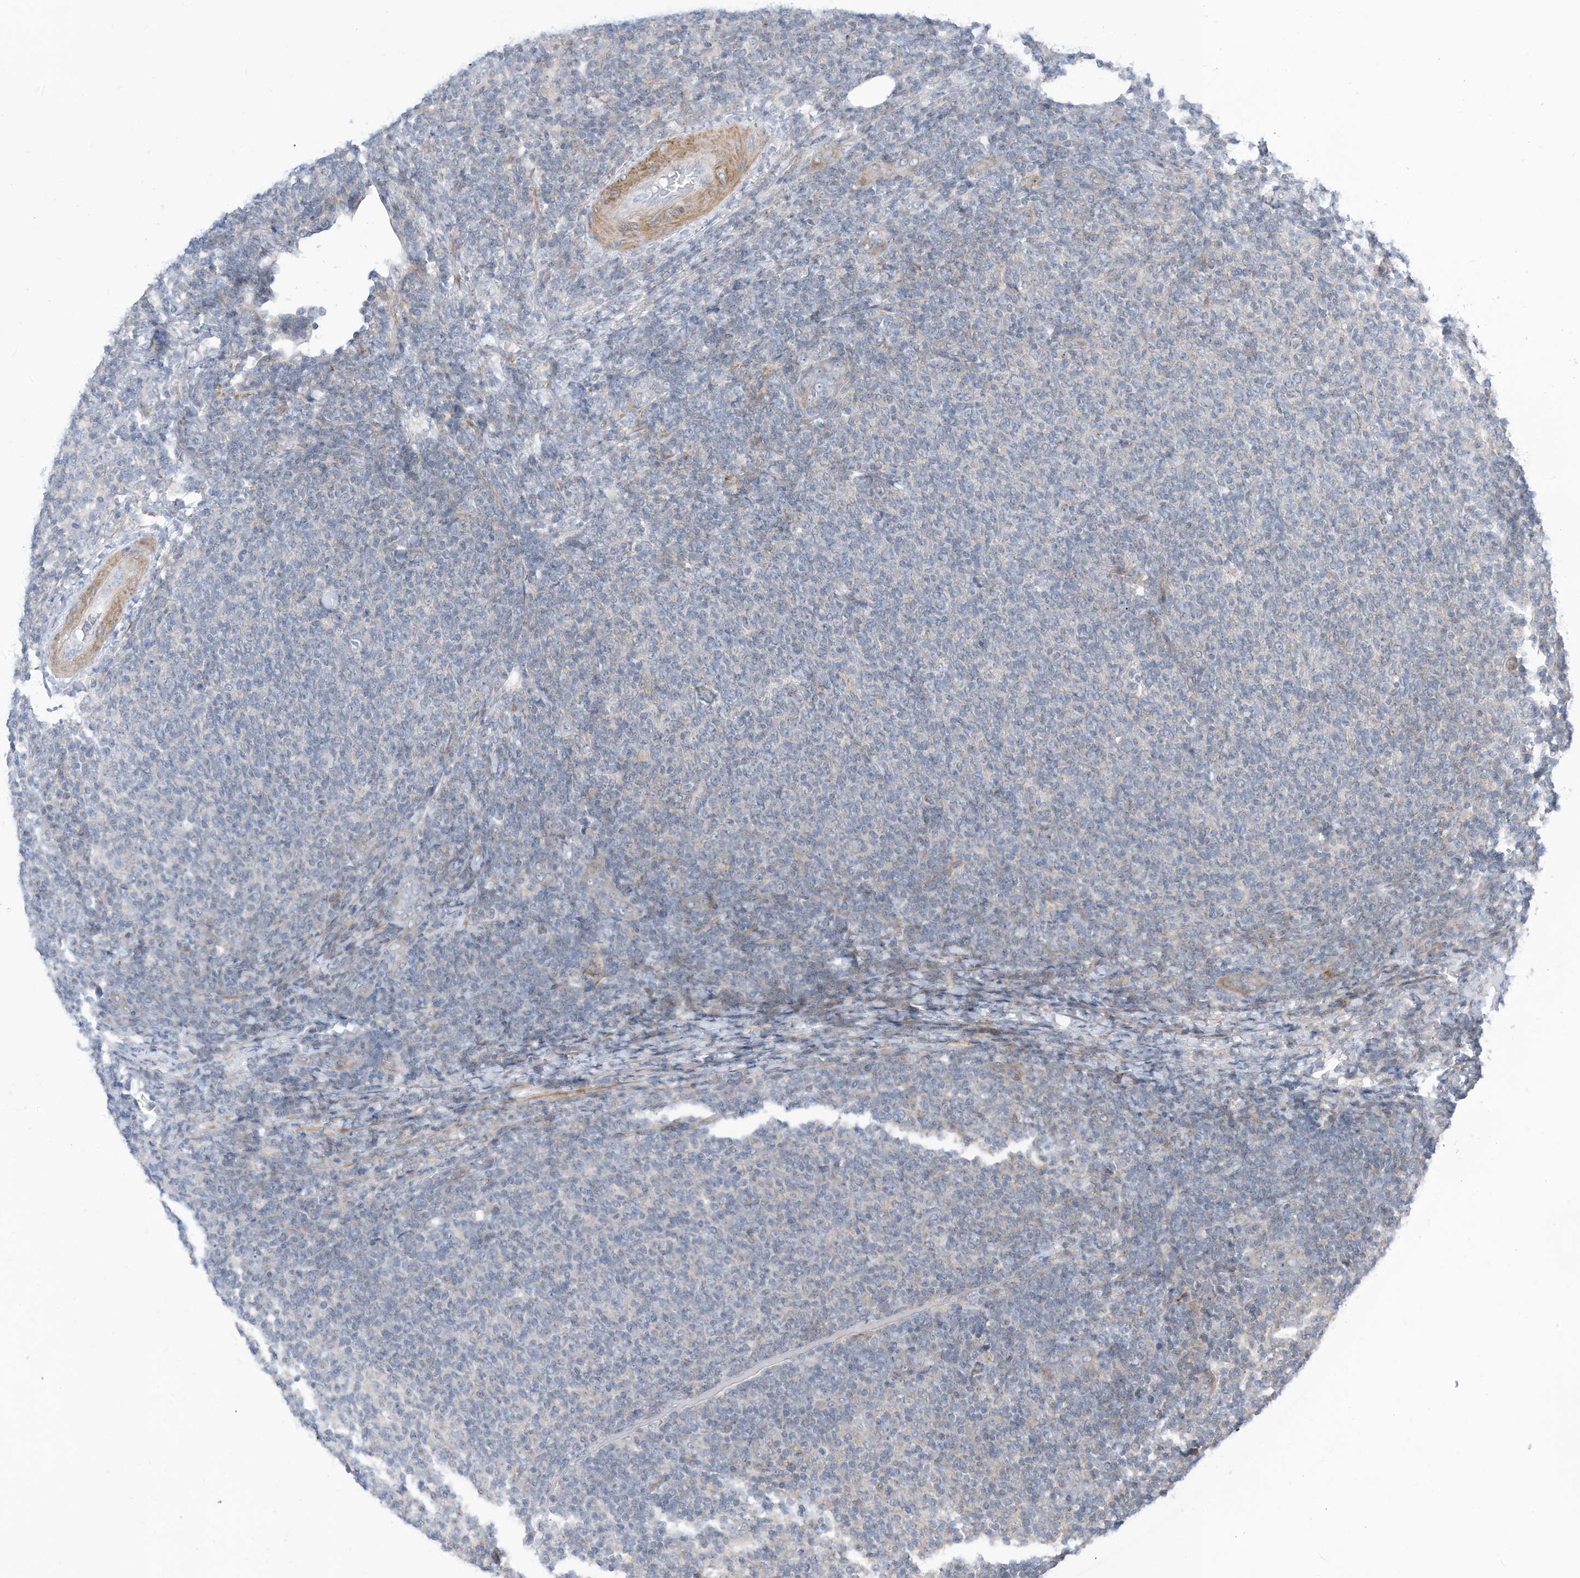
{"staining": {"intensity": "negative", "quantity": "none", "location": "none"}, "tissue": "lymphoma", "cell_type": "Tumor cells", "image_type": "cancer", "snomed": [{"axis": "morphology", "description": "Malignant lymphoma, non-Hodgkin's type, Low grade"}, {"axis": "topography", "description": "Lymph node"}], "caption": "Immunohistochemical staining of human lymphoma displays no significant staining in tumor cells.", "gene": "GPATCH3", "patient": {"sex": "male", "age": 66}}